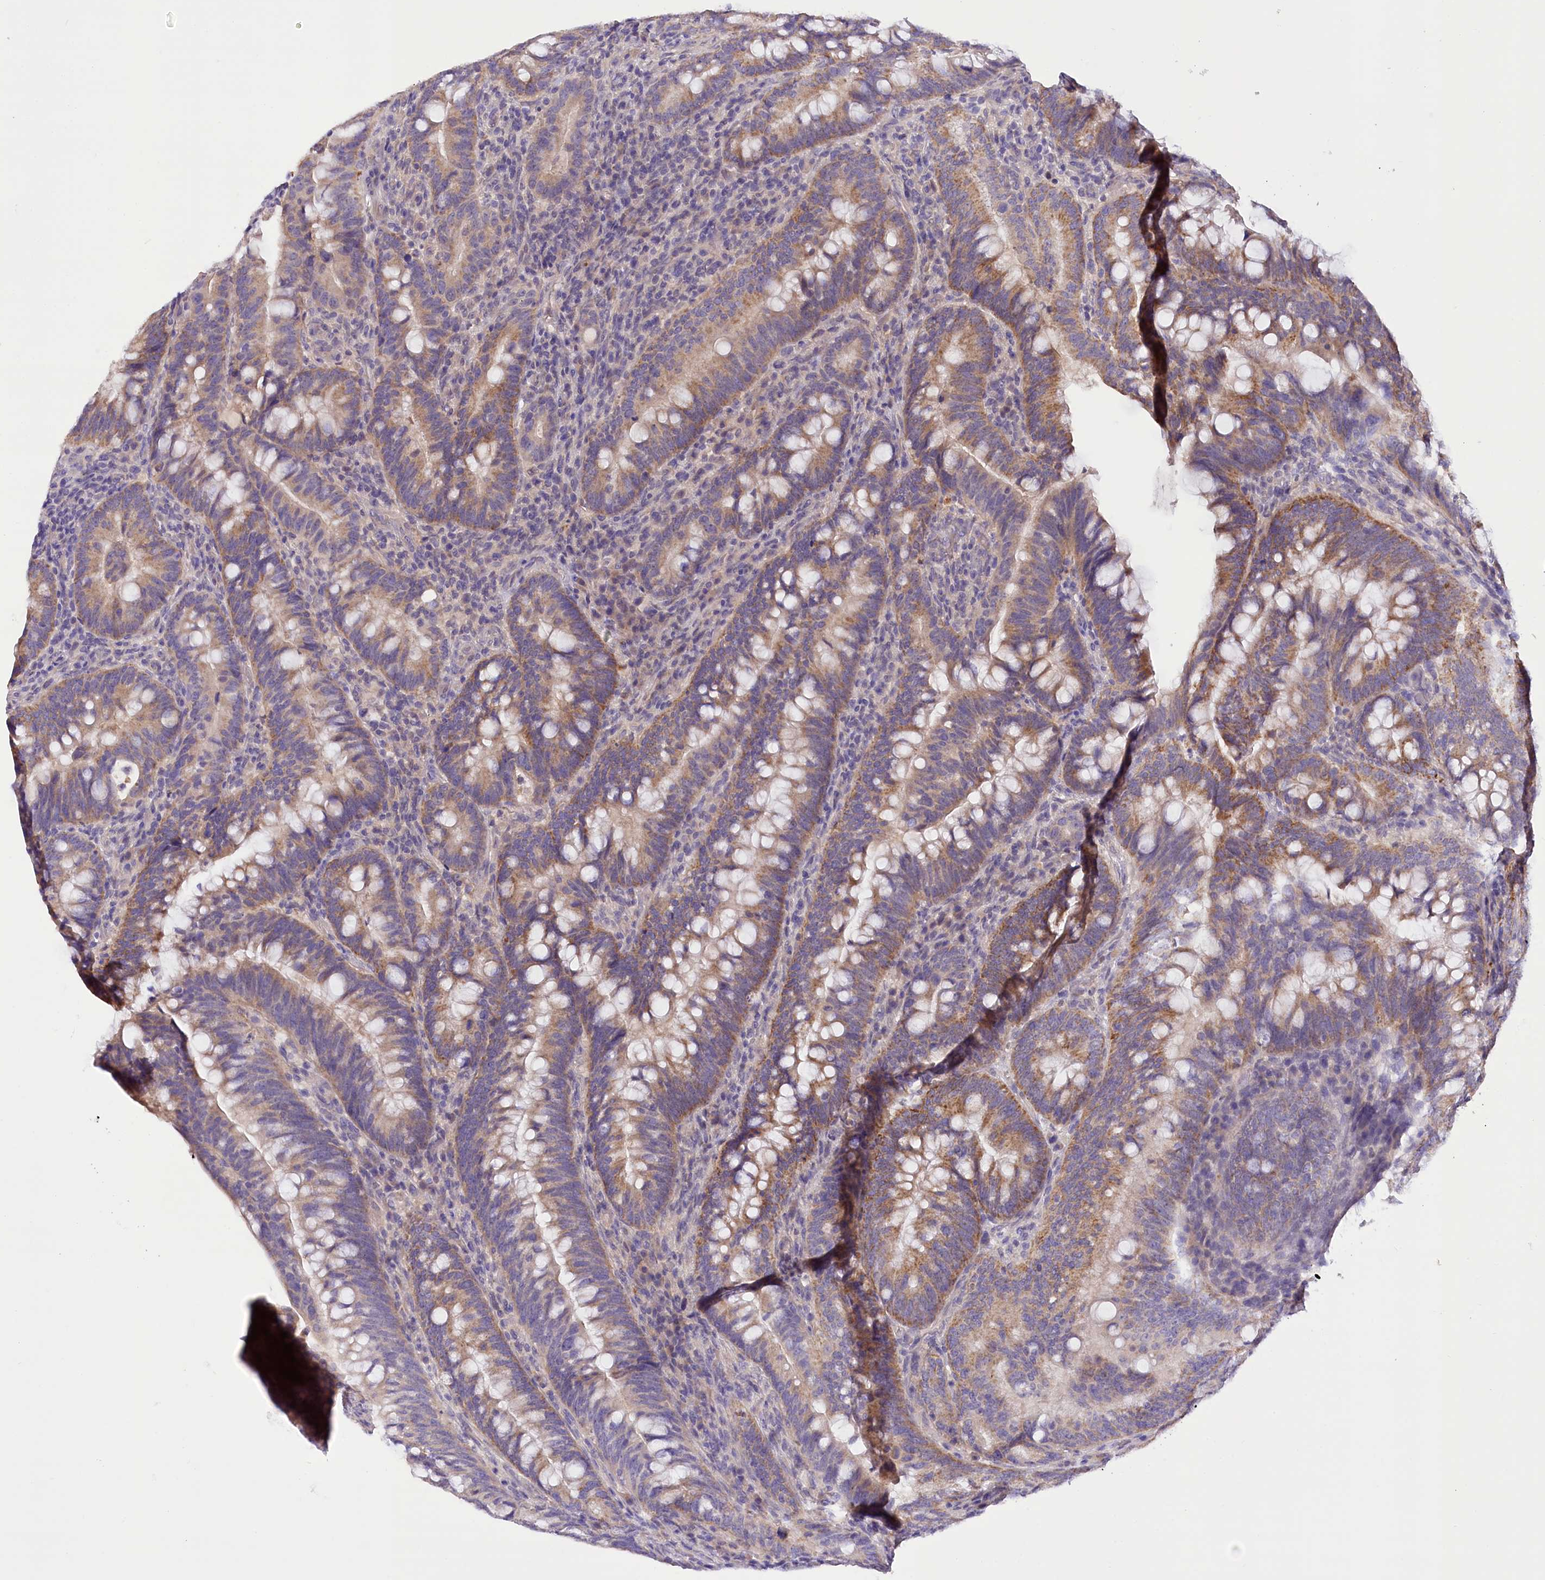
{"staining": {"intensity": "moderate", "quantity": ">75%", "location": "cytoplasmic/membranous"}, "tissue": "colorectal cancer", "cell_type": "Tumor cells", "image_type": "cancer", "snomed": [{"axis": "morphology", "description": "Adenocarcinoma, NOS"}, {"axis": "topography", "description": "Colon"}], "caption": "Immunohistochemistry of colorectal adenocarcinoma exhibits medium levels of moderate cytoplasmic/membranous expression in about >75% of tumor cells. The protein is stained brown, and the nuclei are stained in blue (DAB (3,3'-diaminobenzidine) IHC with brightfield microscopy, high magnification).", "gene": "DCUN1D1", "patient": {"sex": "female", "age": 66}}